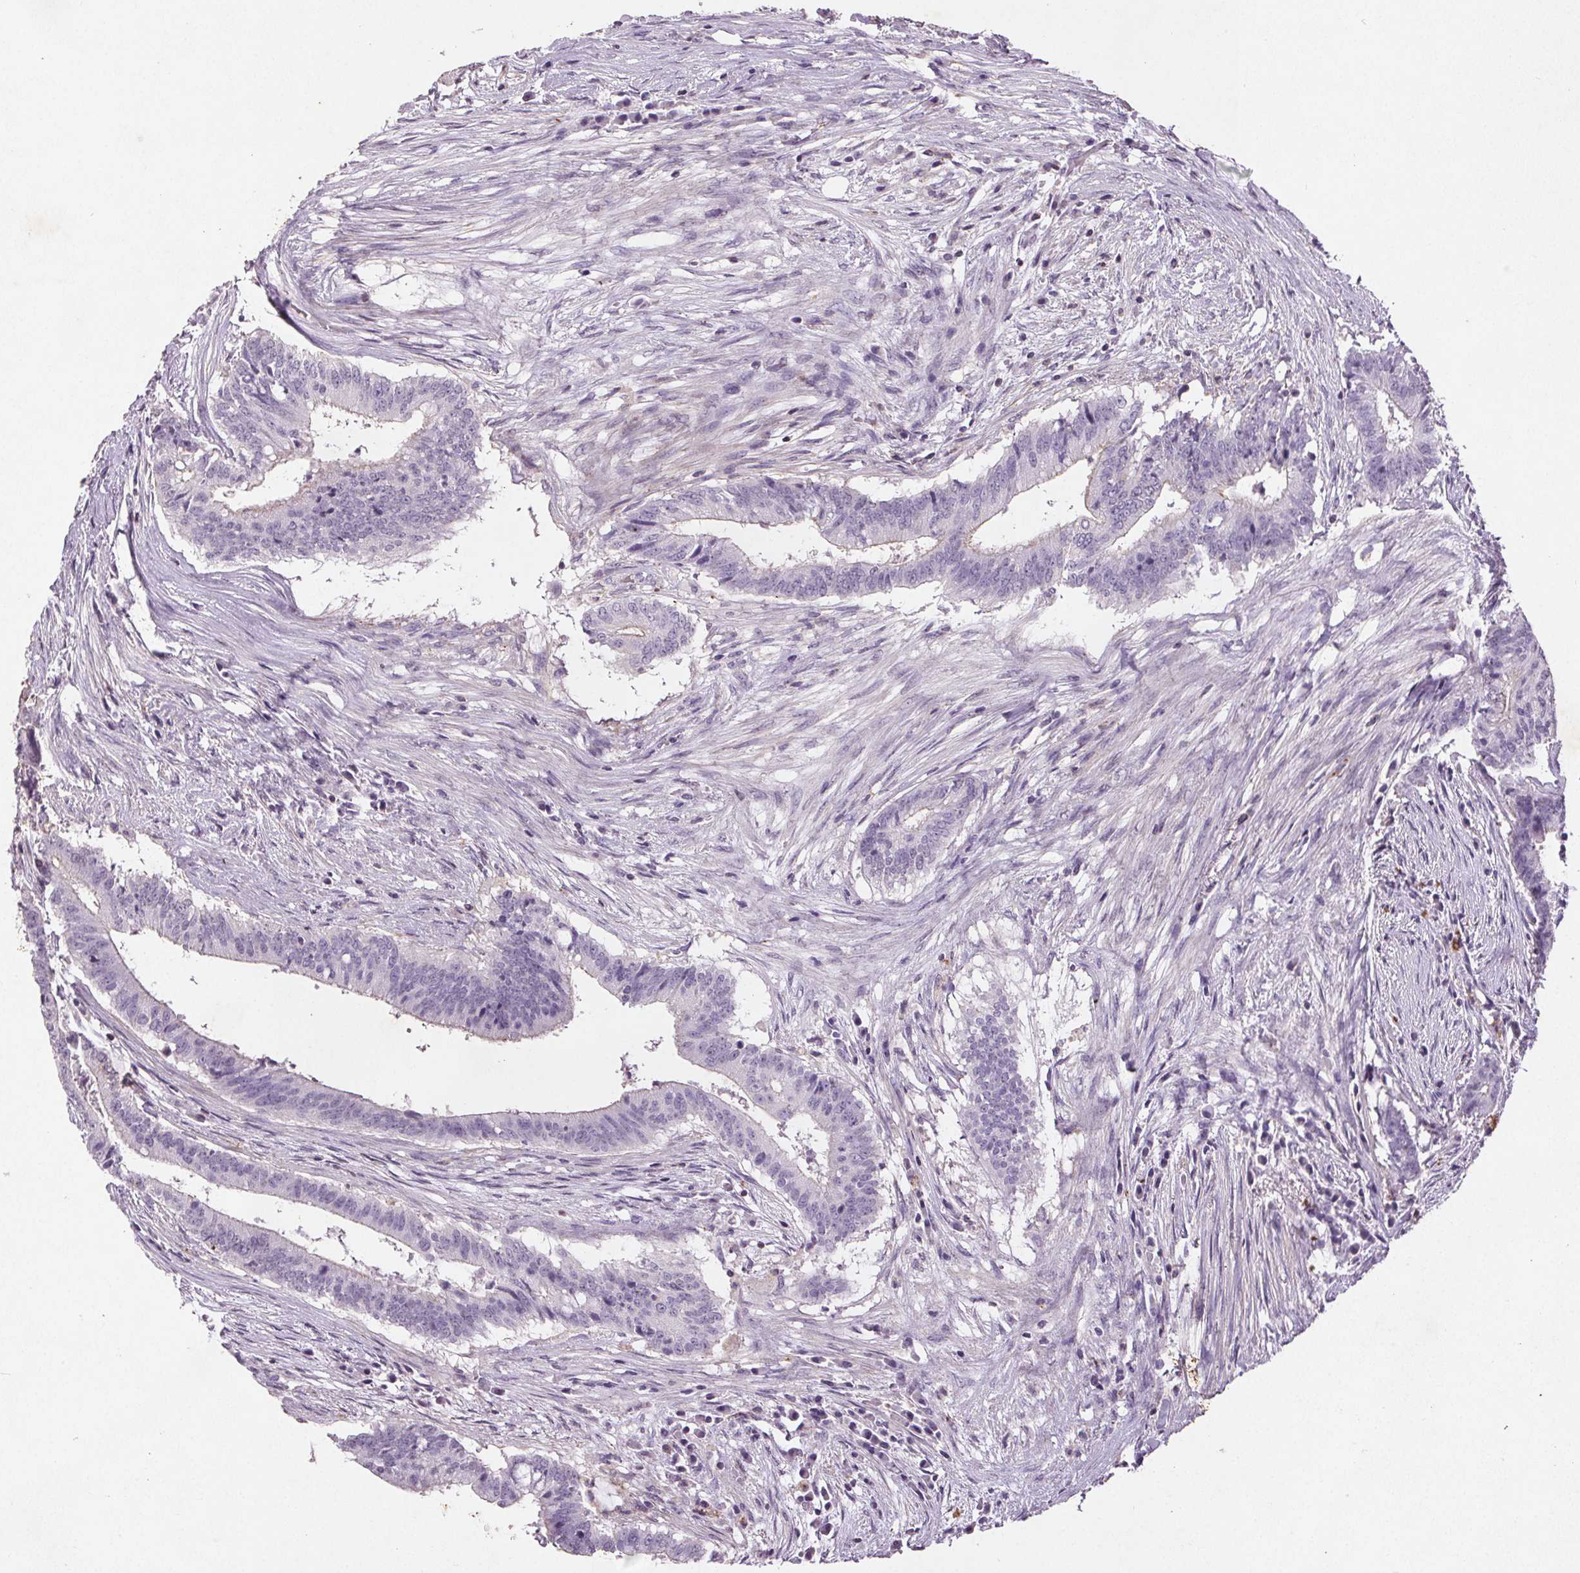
{"staining": {"intensity": "negative", "quantity": "none", "location": "none"}, "tissue": "colorectal cancer", "cell_type": "Tumor cells", "image_type": "cancer", "snomed": [{"axis": "morphology", "description": "Adenocarcinoma, NOS"}, {"axis": "topography", "description": "Colon"}], "caption": "Human adenocarcinoma (colorectal) stained for a protein using immunohistochemistry demonstrates no positivity in tumor cells.", "gene": "C19orf84", "patient": {"sex": "female", "age": 43}}